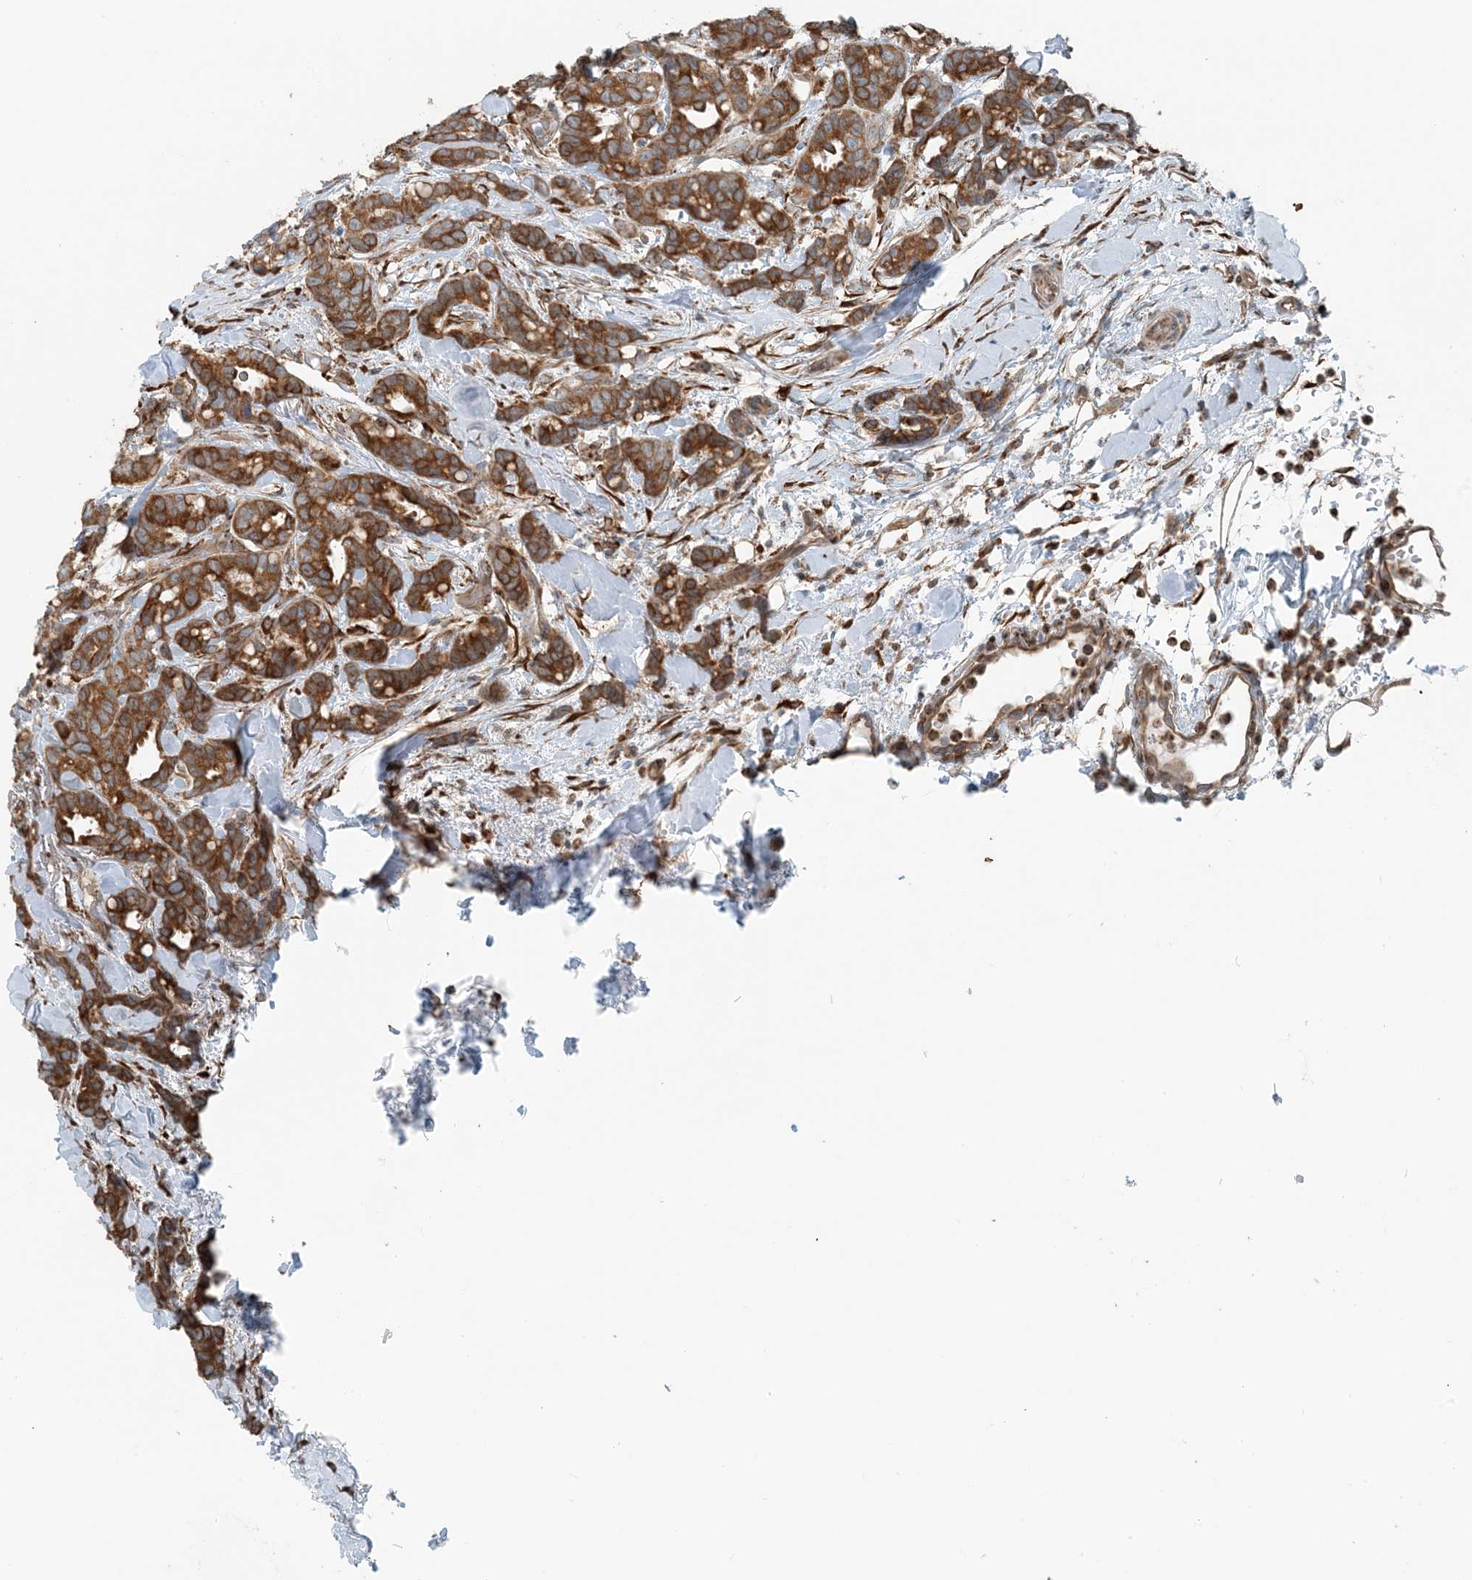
{"staining": {"intensity": "strong", "quantity": ">75%", "location": "cytoplasmic/membranous"}, "tissue": "breast cancer", "cell_type": "Tumor cells", "image_type": "cancer", "snomed": [{"axis": "morphology", "description": "Duct carcinoma"}, {"axis": "topography", "description": "Breast"}], "caption": "Human breast cancer stained for a protein (brown) displays strong cytoplasmic/membranous positive staining in approximately >75% of tumor cells.", "gene": "CERKL", "patient": {"sex": "female", "age": 87}}